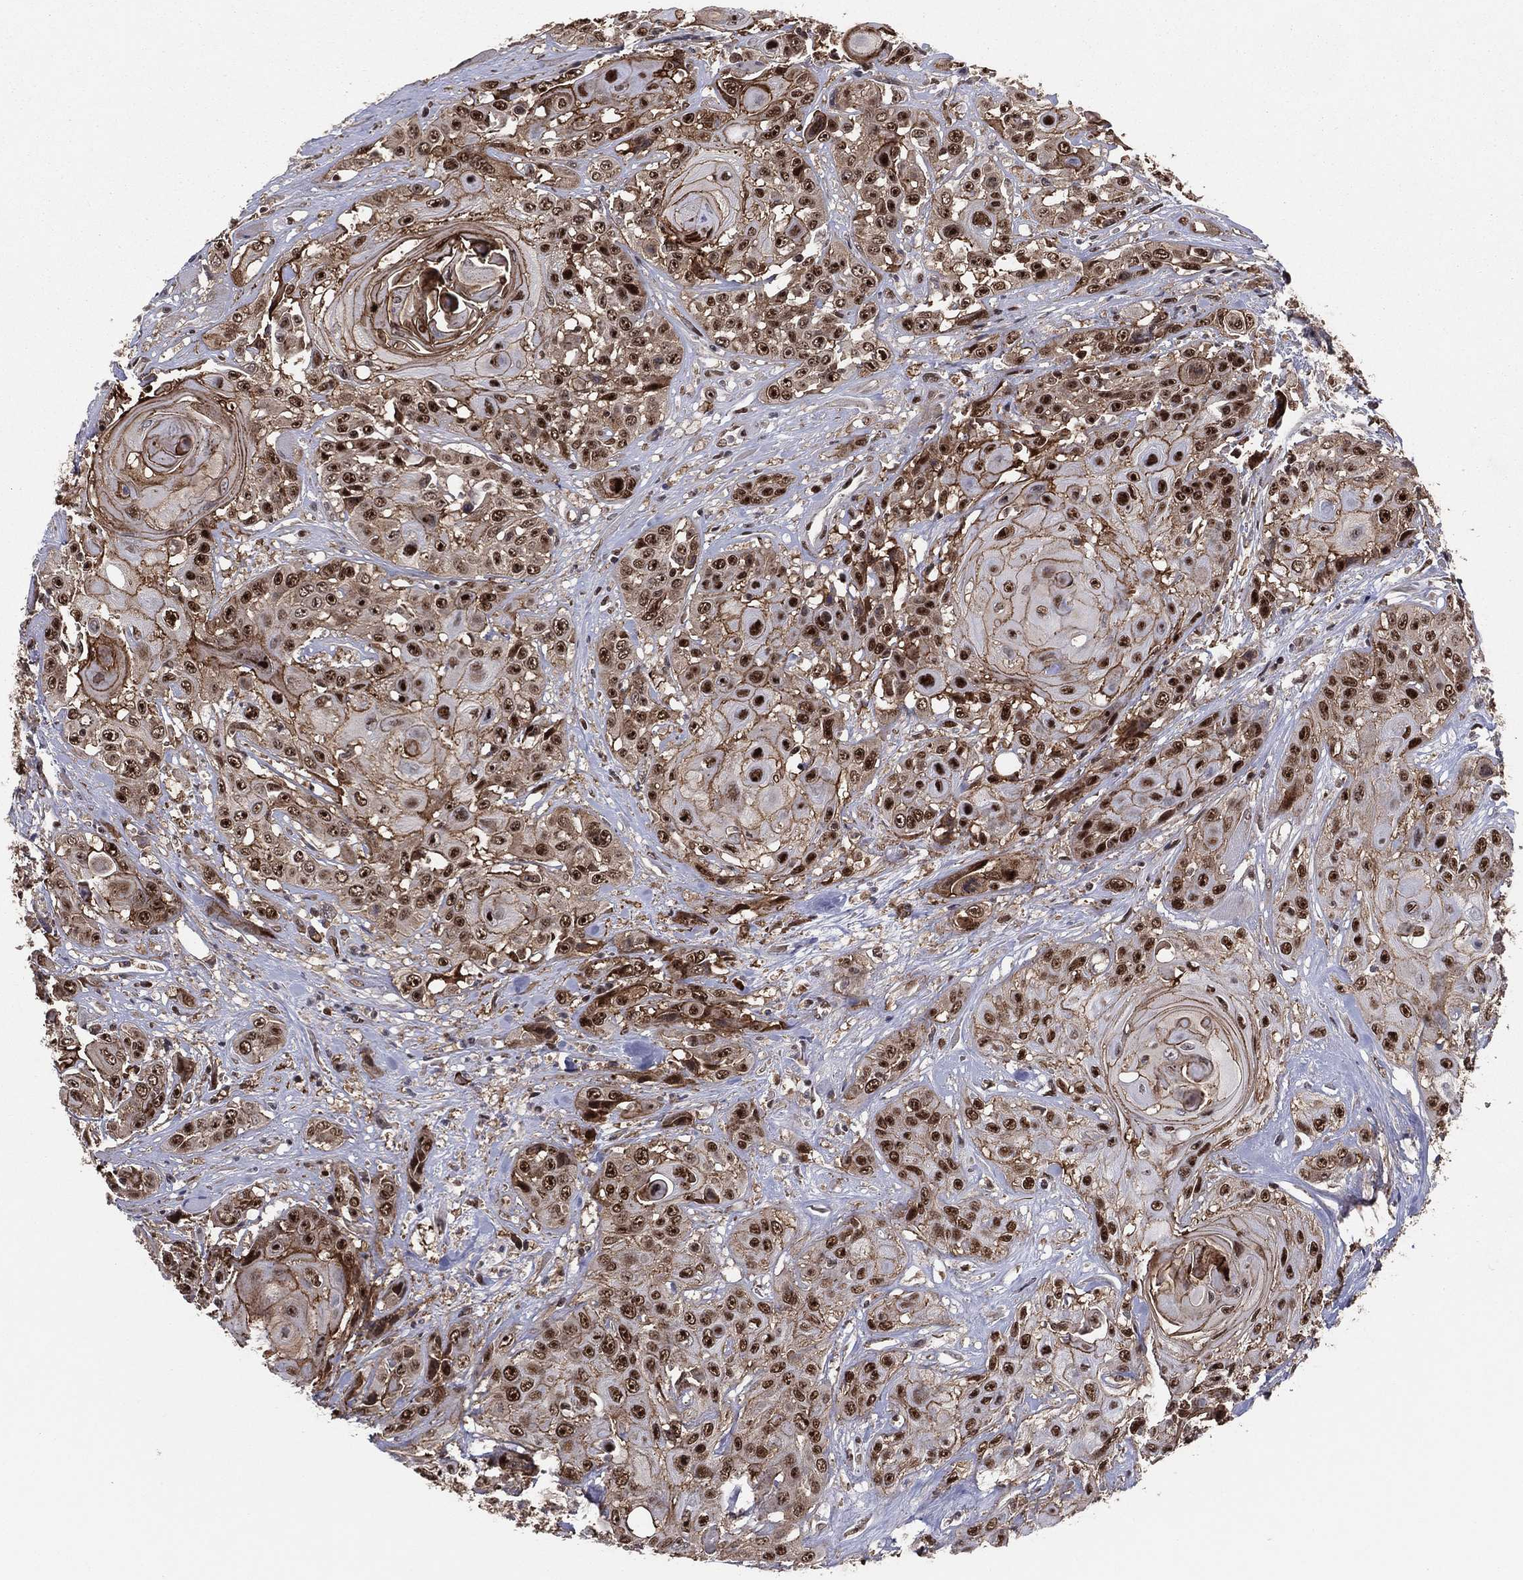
{"staining": {"intensity": "strong", "quantity": "25%-75%", "location": "cytoplasmic/membranous,nuclear"}, "tissue": "head and neck cancer", "cell_type": "Tumor cells", "image_type": "cancer", "snomed": [{"axis": "morphology", "description": "Squamous cell carcinoma, NOS"}, {"axis": "topography", "description": "Head-Neck"}], "caption": "High-power microscopy captured an IHC histopathology image of head and neck cancer, revealing strong cytoplasmic/membranous and nuclear positivity in about 25%-75% of tumor cells.", "gene": "GPALPP1", "patient": {"sex": "female", "age": 59}}